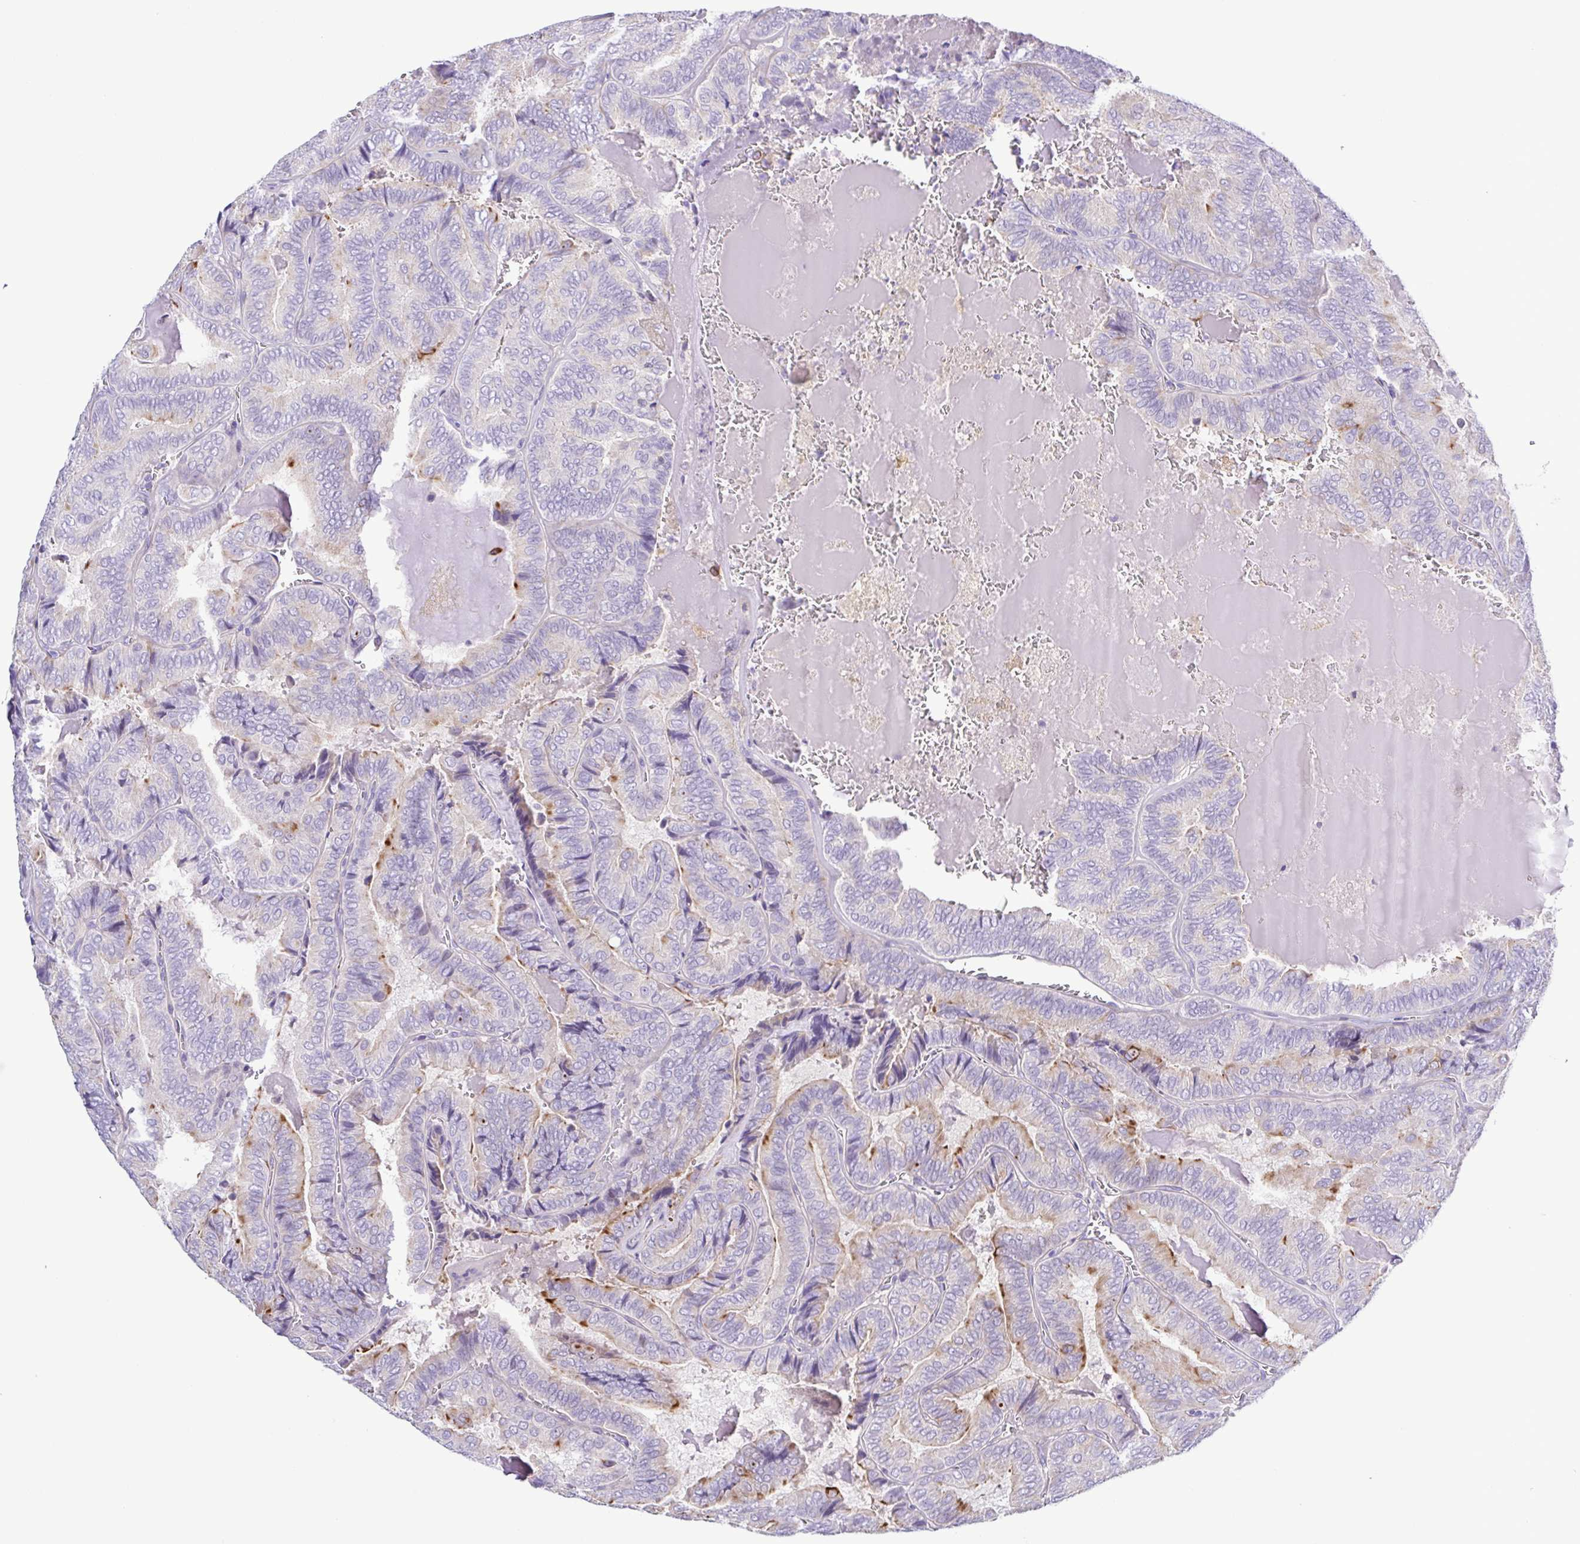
{"staining": {"intensity": "moderate", "quantity": "<25%", "location": "cytoplasmic/membranous"}, "tissue": "thyroid cancer", "cell_type": "Tumor cells", "image_type": "cancer", "snomed": [{"axis": "morphology", "description": "Papillary adenocarcinoma, NOS"}, {"axis": "topography", "description": "Thyroid gland"}], "caption": "Immunohistochemical staining of thyroid papillary adenocarcinoma shows moderate cytoplasmic/membranous protein expression in about <25% of tumor cells. The protein is stained brown, and the nuclei are stained in blue (DAB IHC with brightfield microscopy, high magnification).", "gene": "GABBR2", "patient": {"sex": "female", "age": 75}}